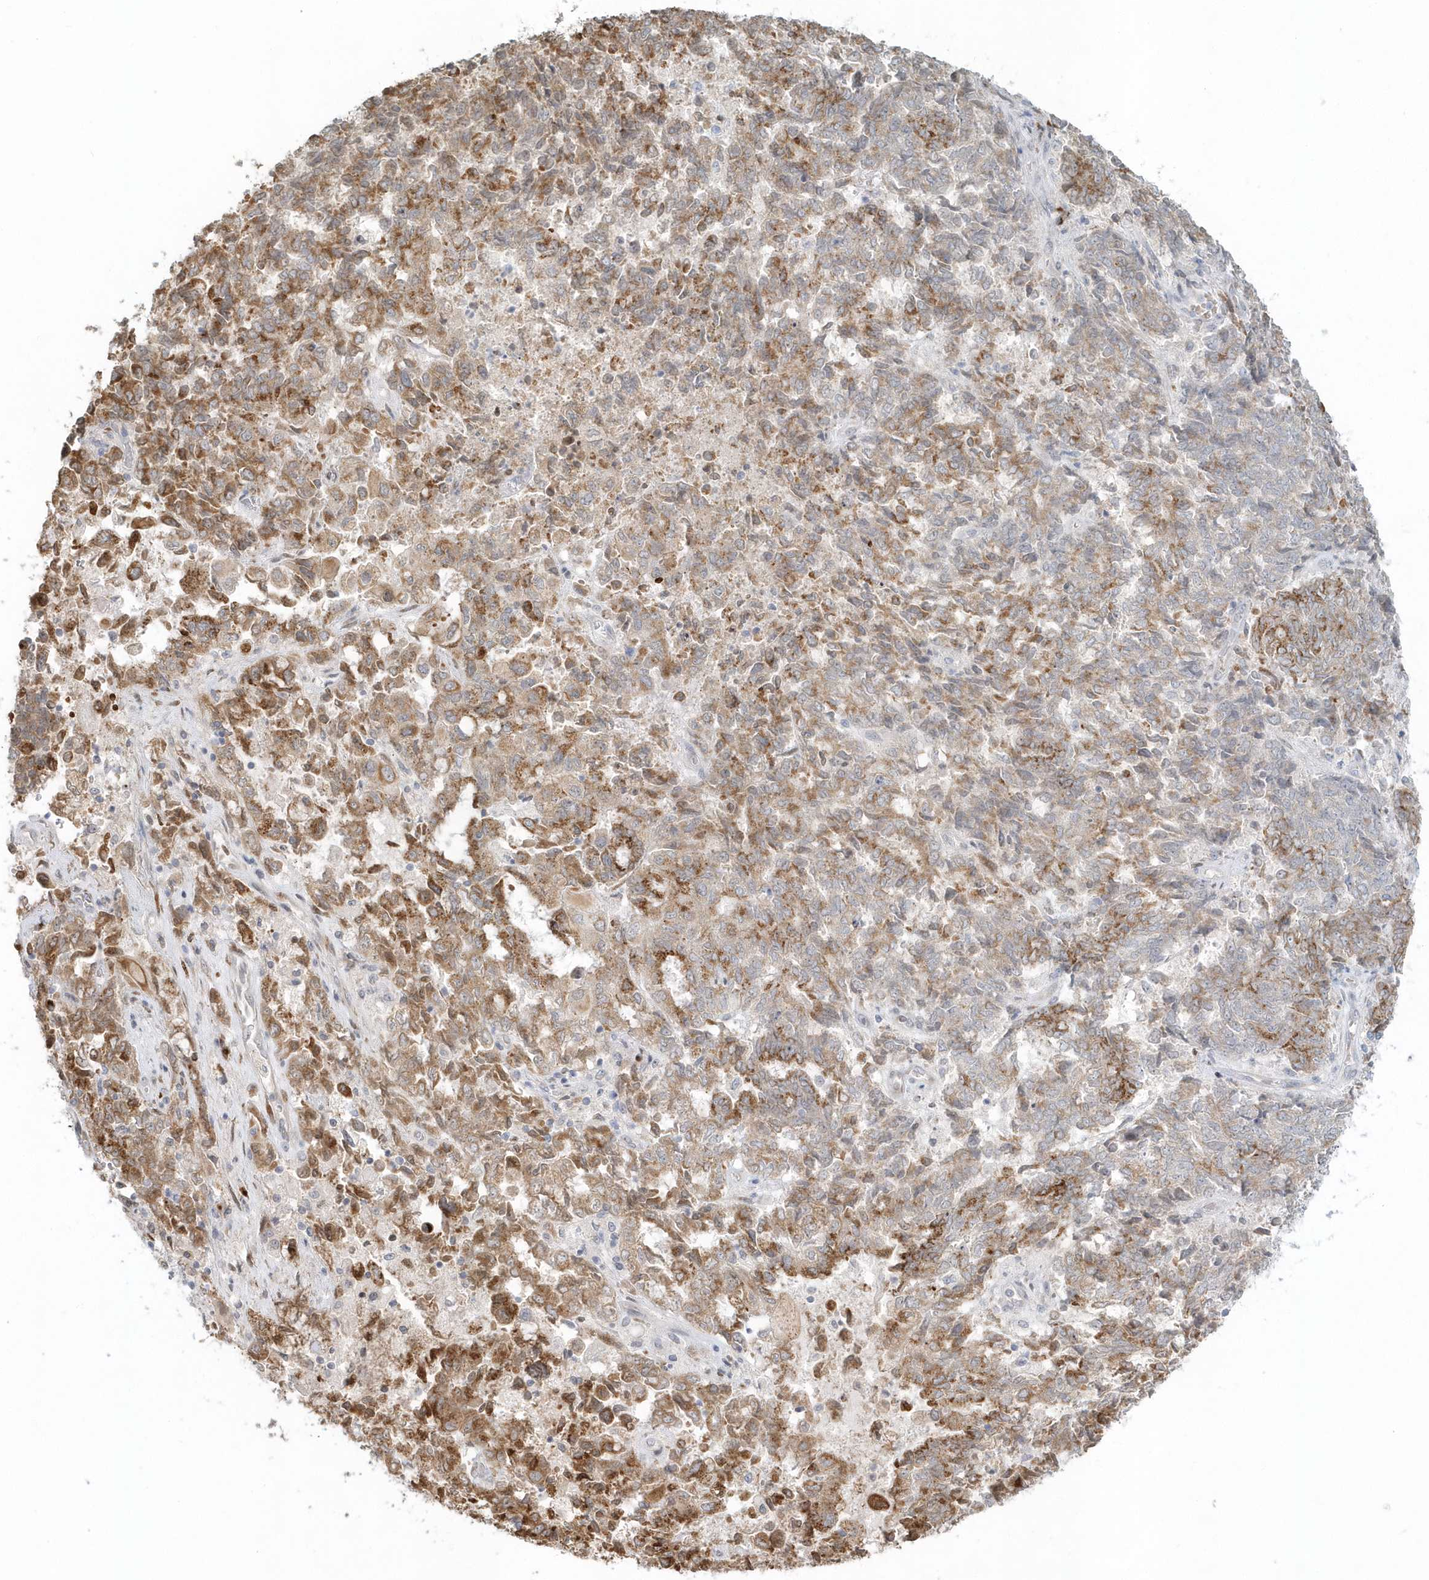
{"staining": {"intensity": "moderate", "quantity": ">75%", "location": "cytoplasmic/membranous"}, "tissue": "endometrial cancer", "cell_type": "Tumor cells", "image_type": "cancer", "snomed": [{"axis": "morphology", "description": "Adenocarcinoma, NOS"}, {"axis": "topography", "description": "Endometrium"}], "caption": "A brown stain shows moderate cytoplasmic/membranous staining of a protein in endometrial cancer (adenocarcinoma) tumor cells.", "gene": "DHFR", "patient": {"sex": "female", "age": 80}}